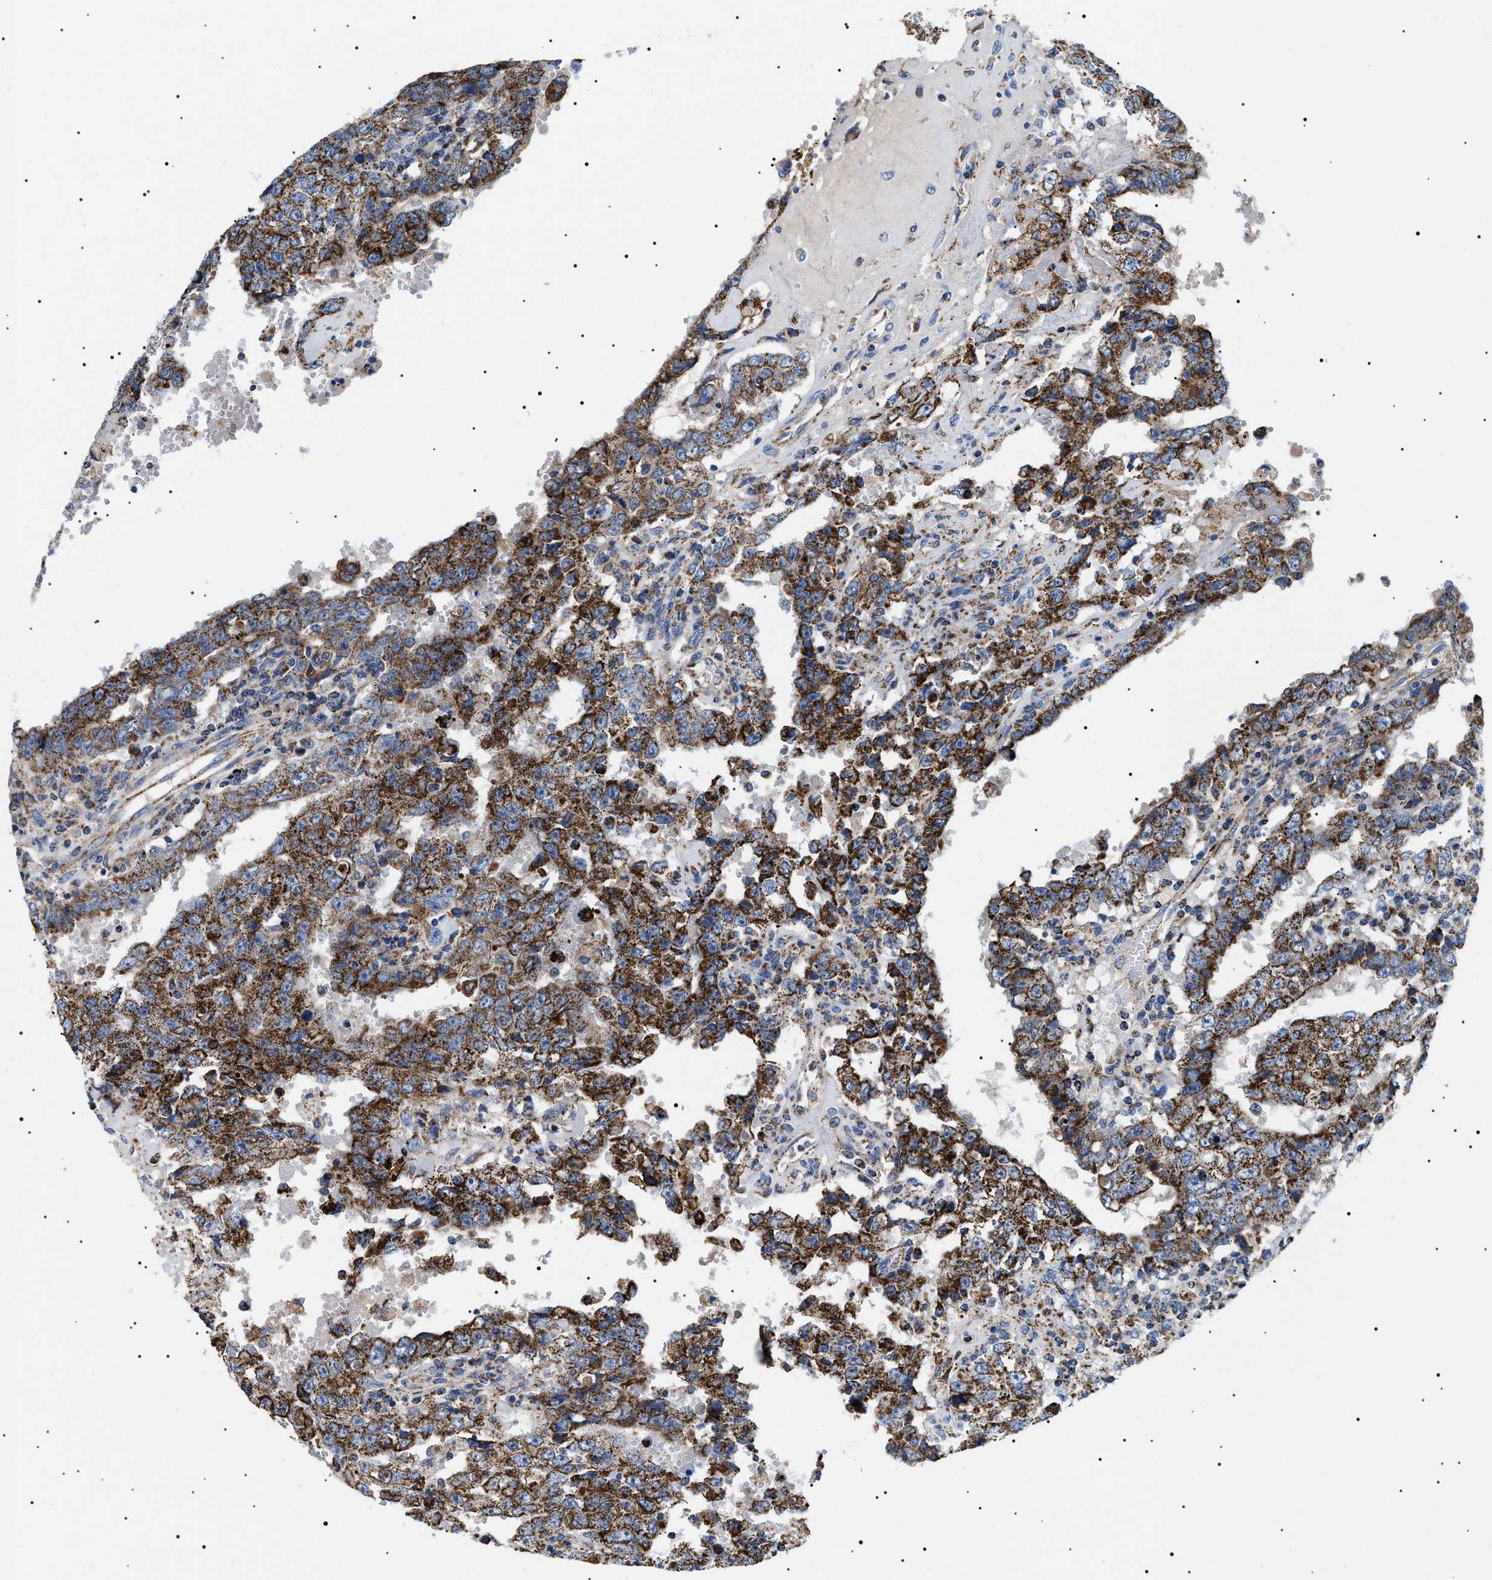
{"staining": {"intensity": "strong", "quantity": "25%-75%", "location": "cytoplasmic/membranous"}, "tissue": "testis cancer", "cell_type": "Tumor cells", "image_type": "cancer", "snomed": [{"axis": "morphology", "description": "Carcinoma, Embryonal, NOS"}, {"axis": "topography", "description": "Testis"}], "caption": "DAB (3,3'-diaminobenzidine) immunohistochemical staining of human testis embryonal carcinoma reveals strong cytoplasmic/membranous protein staining in about 25%-75% of tumor cells.", "gene": "OXSM", "patient": {"sex": "male", "age": 26}}